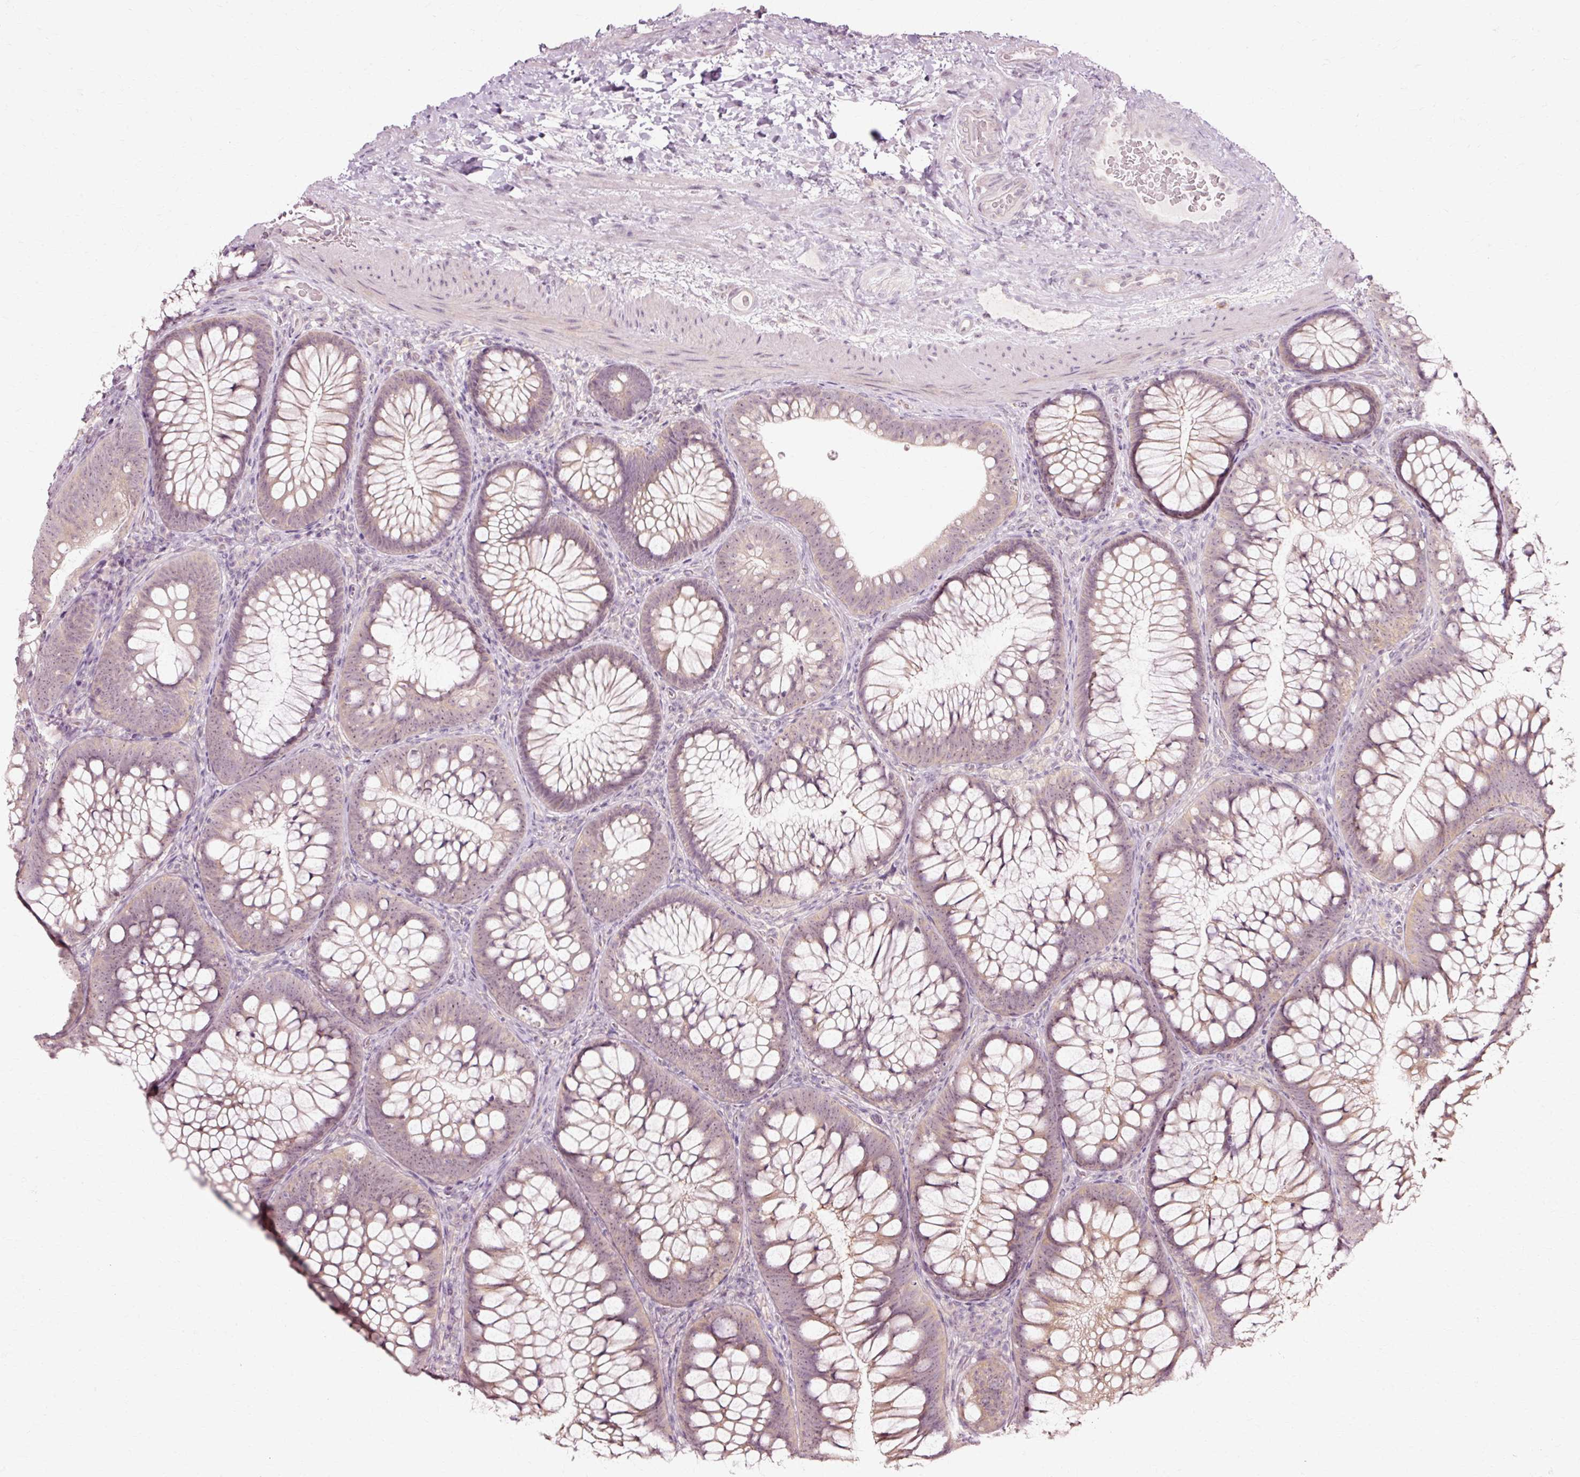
{"staining": {"intensity": "negative", "quantity": "none", "location": "none"}, "tissue": "colon", "cell_type": "Endothelial cells", "image_type": "normal", "snomed": [{"axis": "morphology", "description": "Normal tissue, NOS"}, {"axis": "morphology", "description": "Adenoma, NOS"}, {"axis": "topography", "description": "Soft tissue"}, {"axis": "topography", "description": "Colon"}], "caption": "DAB (3,3'-diaminobenzidine) immunohistochemical staining of normal human colon reveals no significant staining in endothelial cells.", "gene": "RGPD5", "patient": {"sex": "male", "age": 47}}